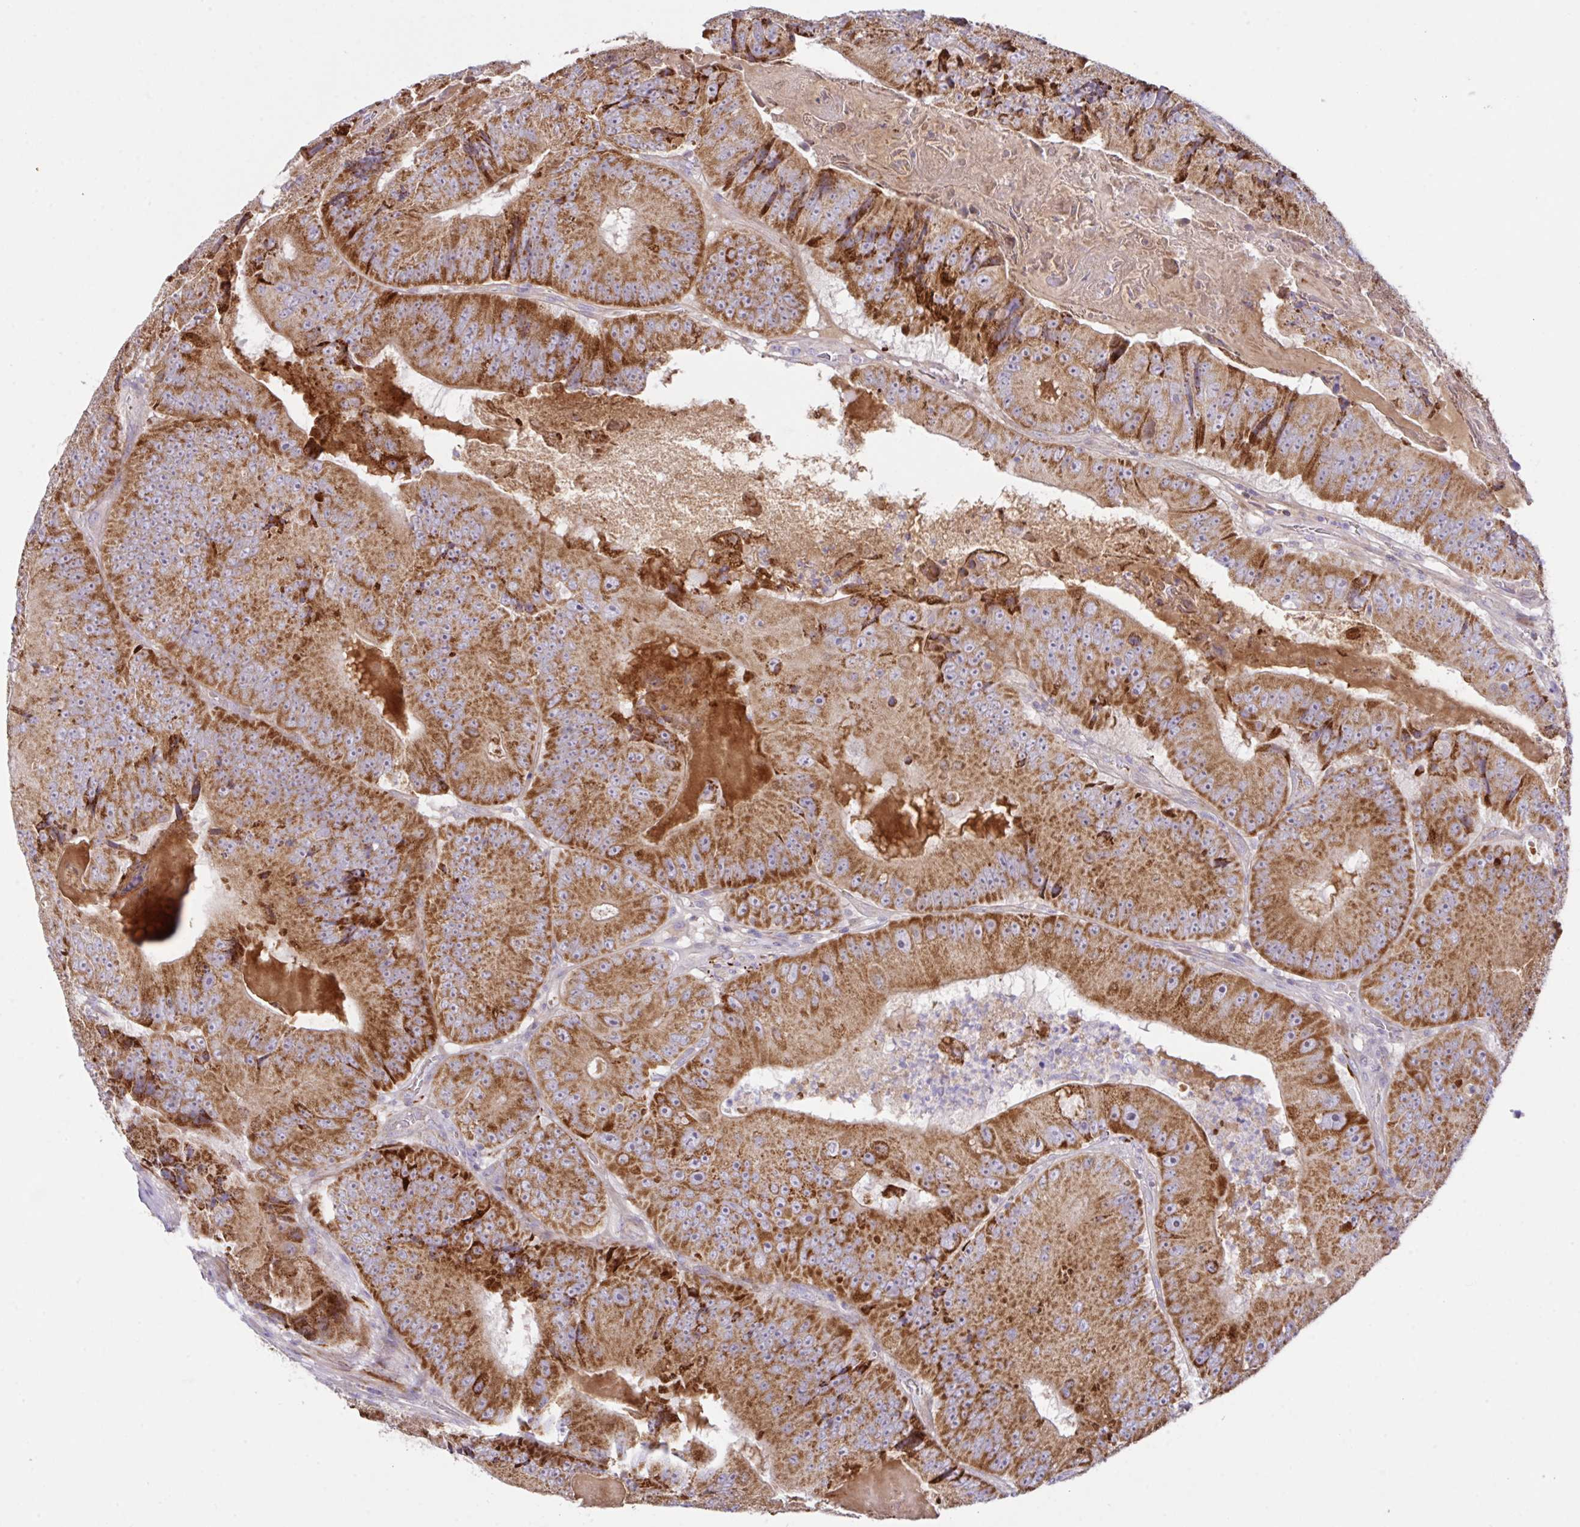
{"staining": {"intensity": "strong", "quantity": ">75%", "location": "cytoplasmic/membranous"}, "tissue": "colorectal cancer", "cell_type": "Tumor cells", "image_type": "cancer", "snomed": [{"axis": "morphology", "description": "Adenocarcinoma, NOS"}, {"axis": "topography", "description": "Colon"}], "caption": "Protein staining by IHC shows strong cytoplasmic/membranous staining in approximately >75% of tumor cells in colorectal adenocarcinoma.", "gene": "CHDH", "patient": {"sex": "female", "age": 86}}